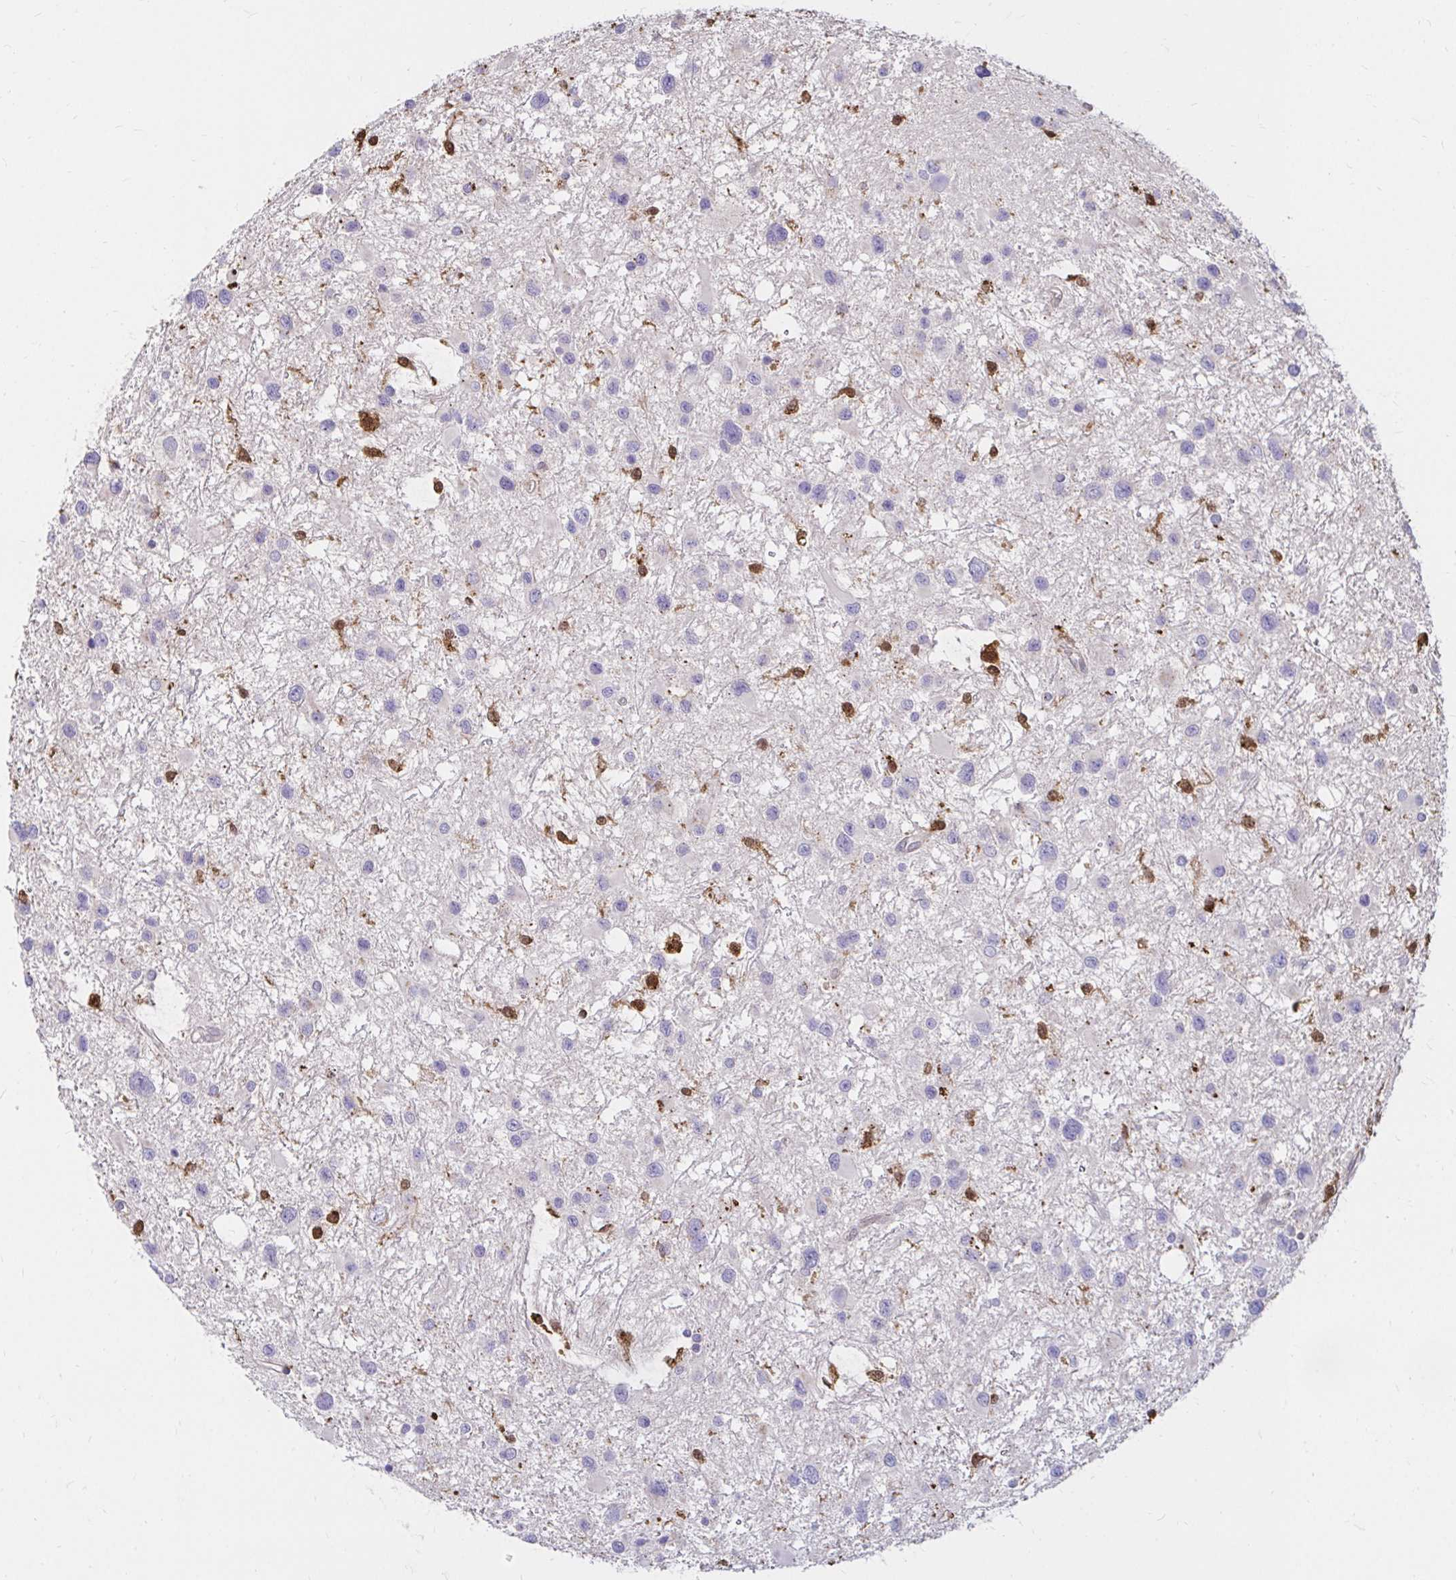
{"staining": {"intensity": "negative", "quantity": "none", "location": "none"}, "tissue": "glioma", "cell_type": "Tumor cells", "image_type": "cancer", "snomed": [{"axis": "morphology", "description": "Glioma, malignant, Low grade"}, {"axis": "topography", "description": "Brain"}], "caption": "High magnification brightfield microscopy of malignant low-grade glioma stained with DAB (3,3'-diaminobenzidine) (brown) and counterstained with hematoxylin (blue): tumor cells show no significant staining.", "gene": "PYCARD", "patient": {"sex": "female", "age": 32}}